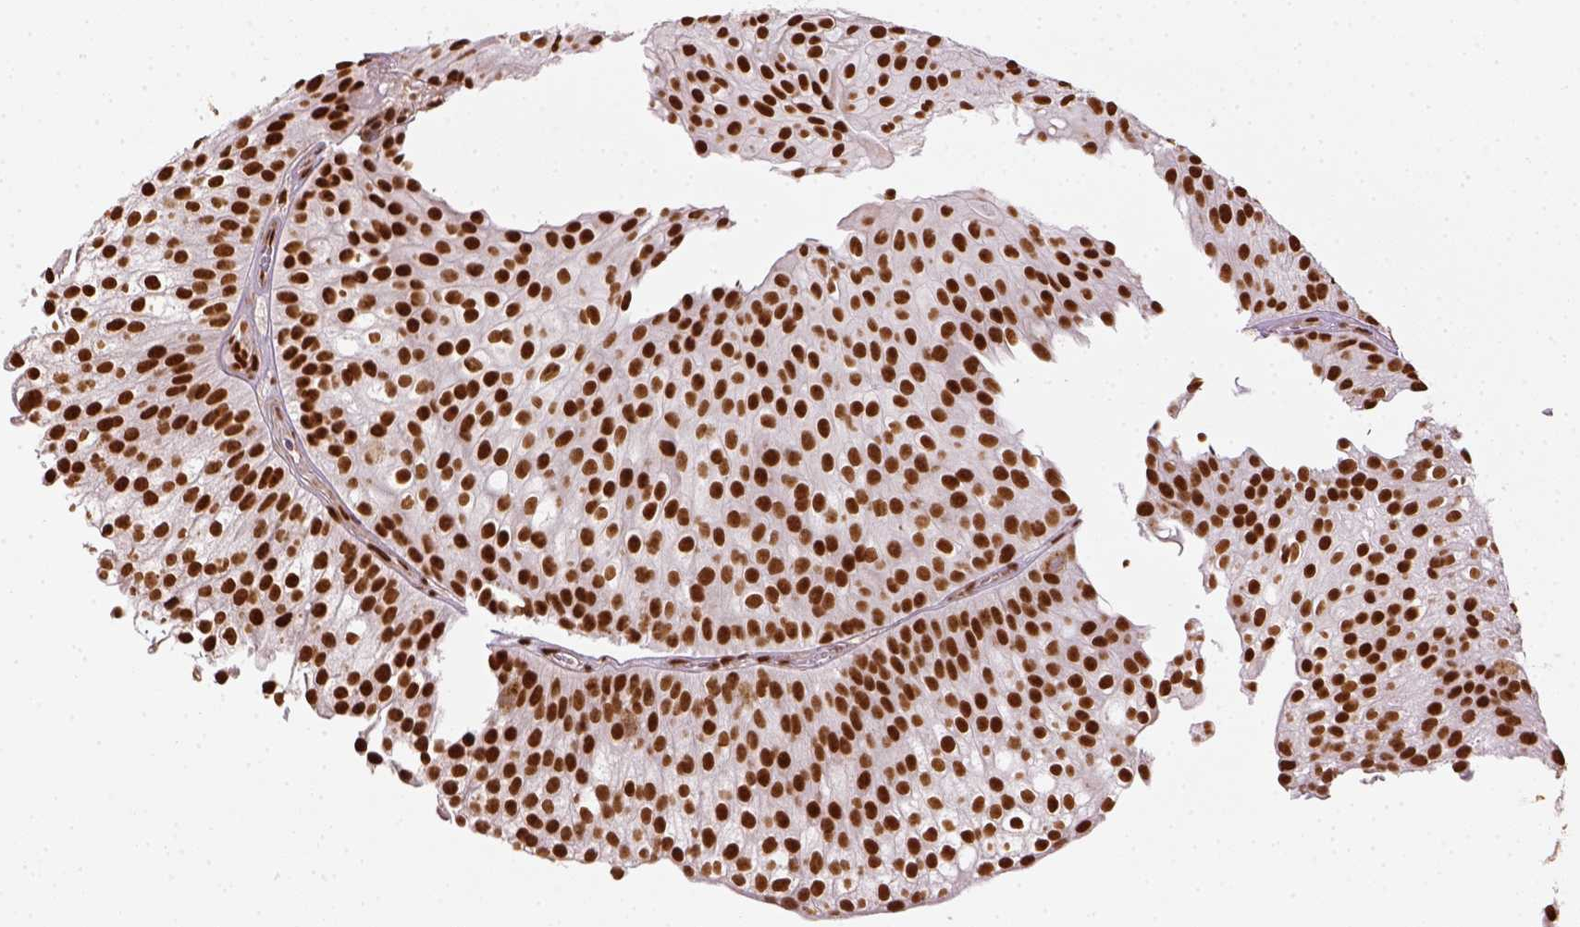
{"staining": {"intensity": "strong", "quantity": ">75%", "location": "nuclear"}, "tissue": "urothelial cancer", "cell_type": "Tumor cells", "image_type": "cancer", "snomed": [{"axis": "morphology", "description": "Urothelial carcinoma, Low grade"}, {"axis": "topography", "description": "Urinary bladder"}], "caption": "DAB immunohistochemical staining of human urothelial carcinoma (low-grade) demonstrates strong nuclear protein positivity in about >75% of tumor cells. The staining was performed using DAB, with brown indicating positive protein expression. Nuclei are stained blue with hematoxylin.", "gene": "CCAR1", "patient": {"sex": "male", "age": 70}}